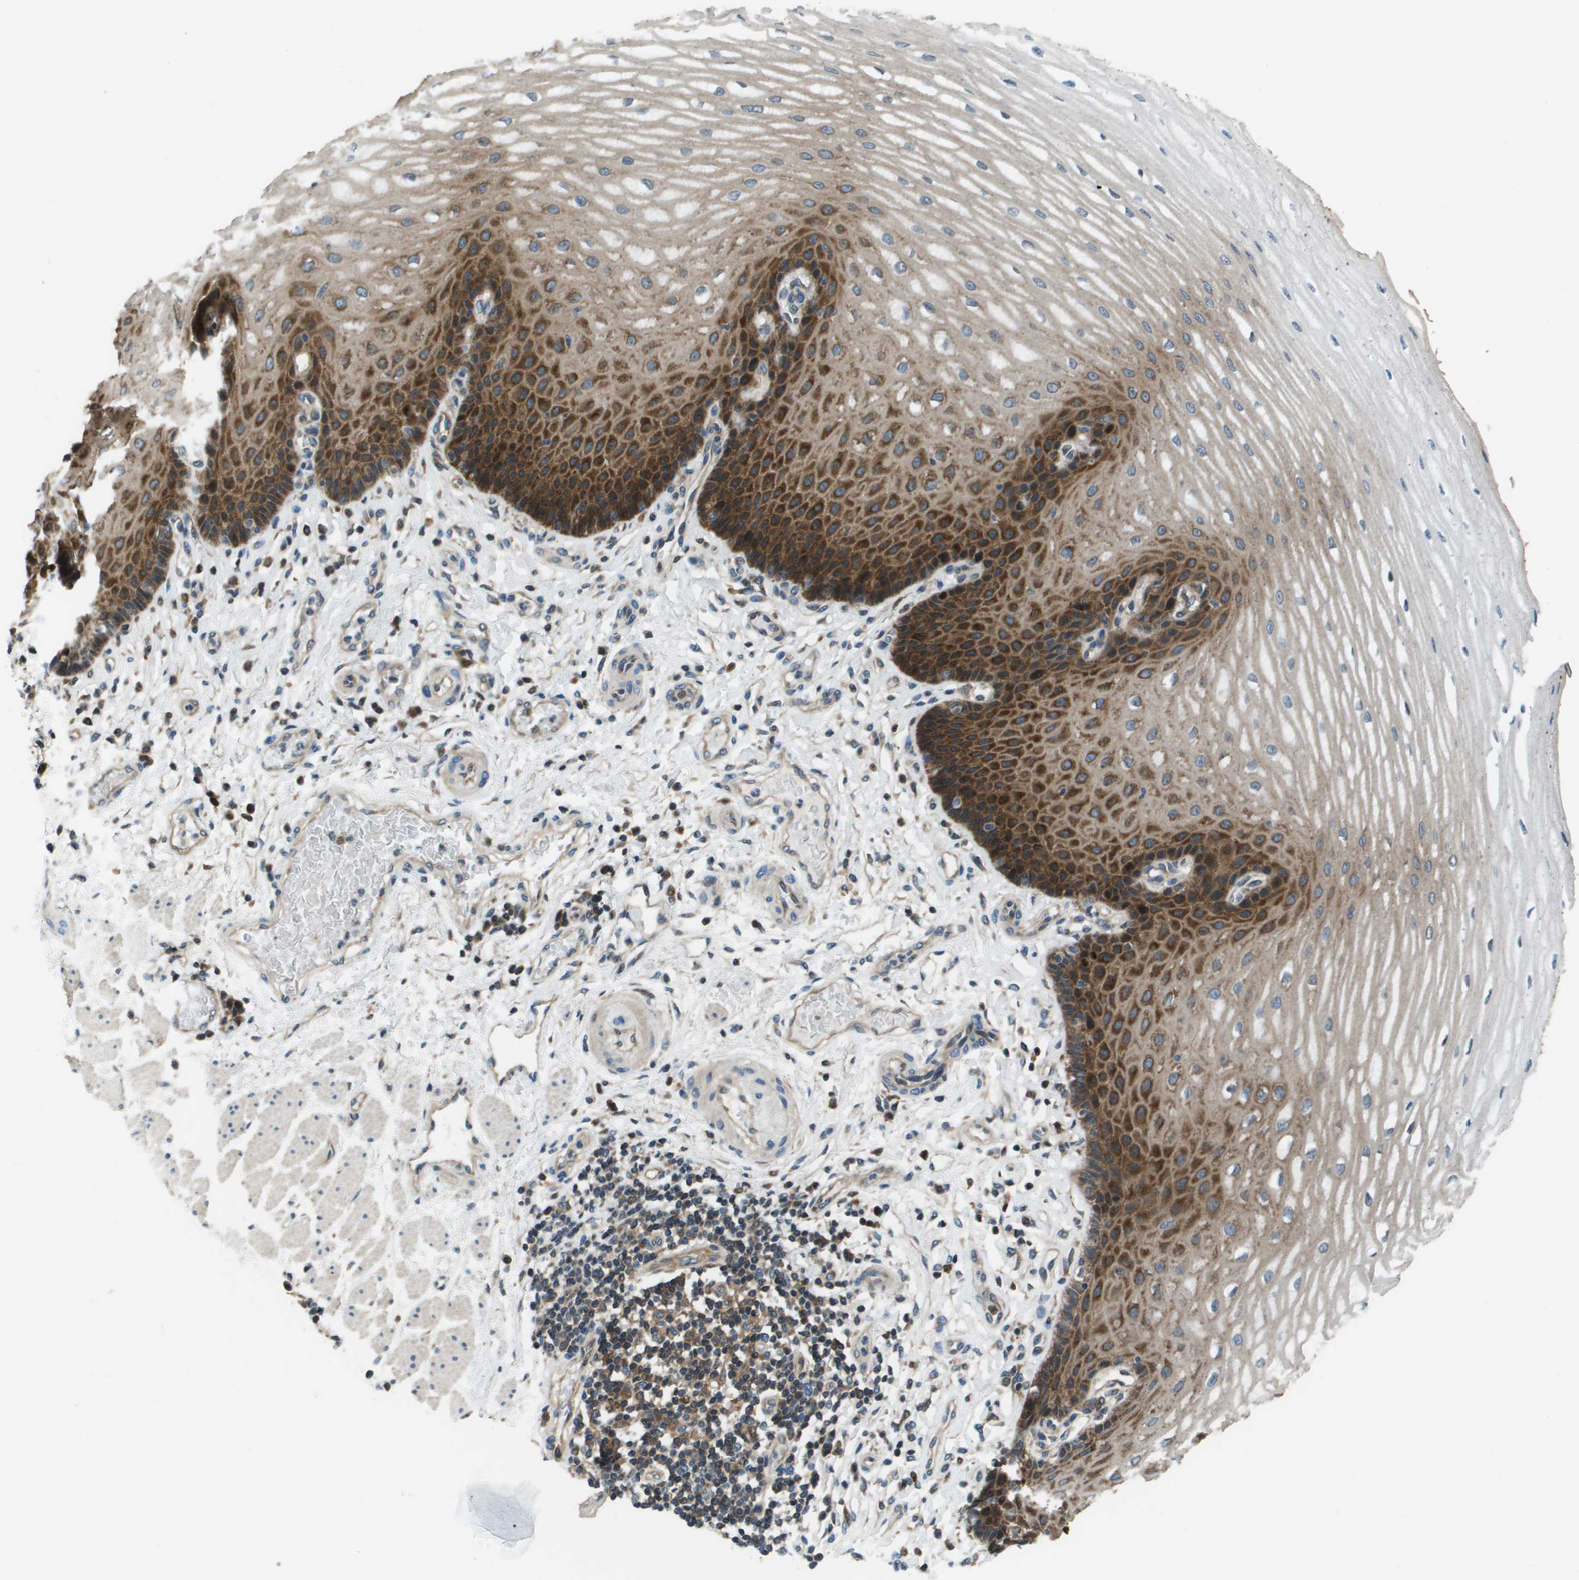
{"staining": {"intensity": "strong", "quantity": "25%-75%", "location": "cytoplasmic/membranous"}, "tissue": "esophagus", "cell_type": "Squamous epithelial cells", "image_type": "normal", "snomed": [{"axis": "morphology", "description": "Normal tissue, NOS"}, {"axis": "topography", "description": "Esophagus"}], "caption": "Esophagus stained with DAB (3,3'-diaminobenzidine) immunohistochemistry demonstrates high levels of strong cytoplasmic/membranous positivity in about 25%-75% of squamous epithelial cells. (Stains: DAB (3,3'-diaminobenzidine) in brown, nuclei in blue, Microscopy: brightfield microscopy at high magnification).", "gene": "ARFGAP2", "patient": {"sex": "male", "age": 54}}